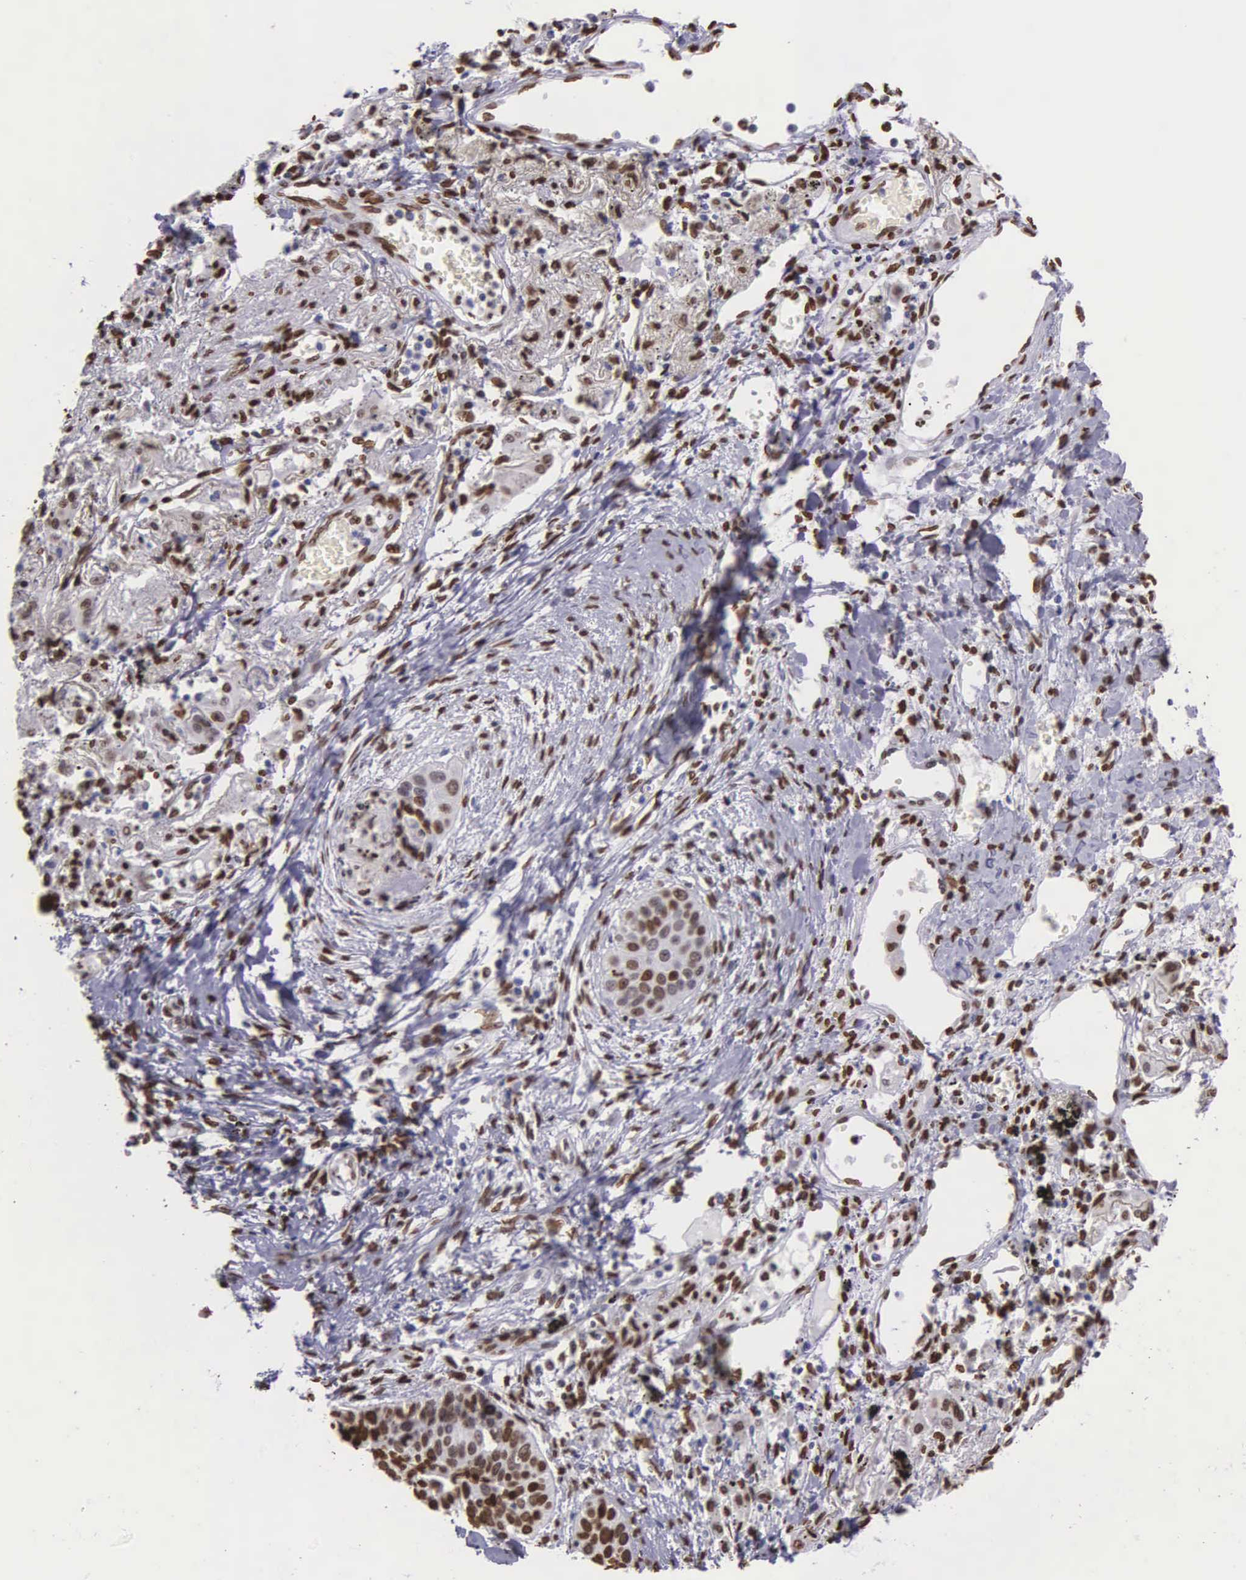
{"staining": {"intensity": "moderate", "quantity": ">75%", "location": "nuclear"}, "tissue": "lung cancer", "cell_type": "Tumor cells", "image_type": "cancer", "snomed": [{"axis": "morphology", "description": "Squamous cell carcinoma, NOS"}, {"axis": "topography", "description": "Lung"}], "caption": "Human lung cancer stained for a protein (brown) shows moderate nuclear positive staining in about >75% of tumor cells.", "gene": "H1-0", "patient": {"sex": "male", "age": 71}}